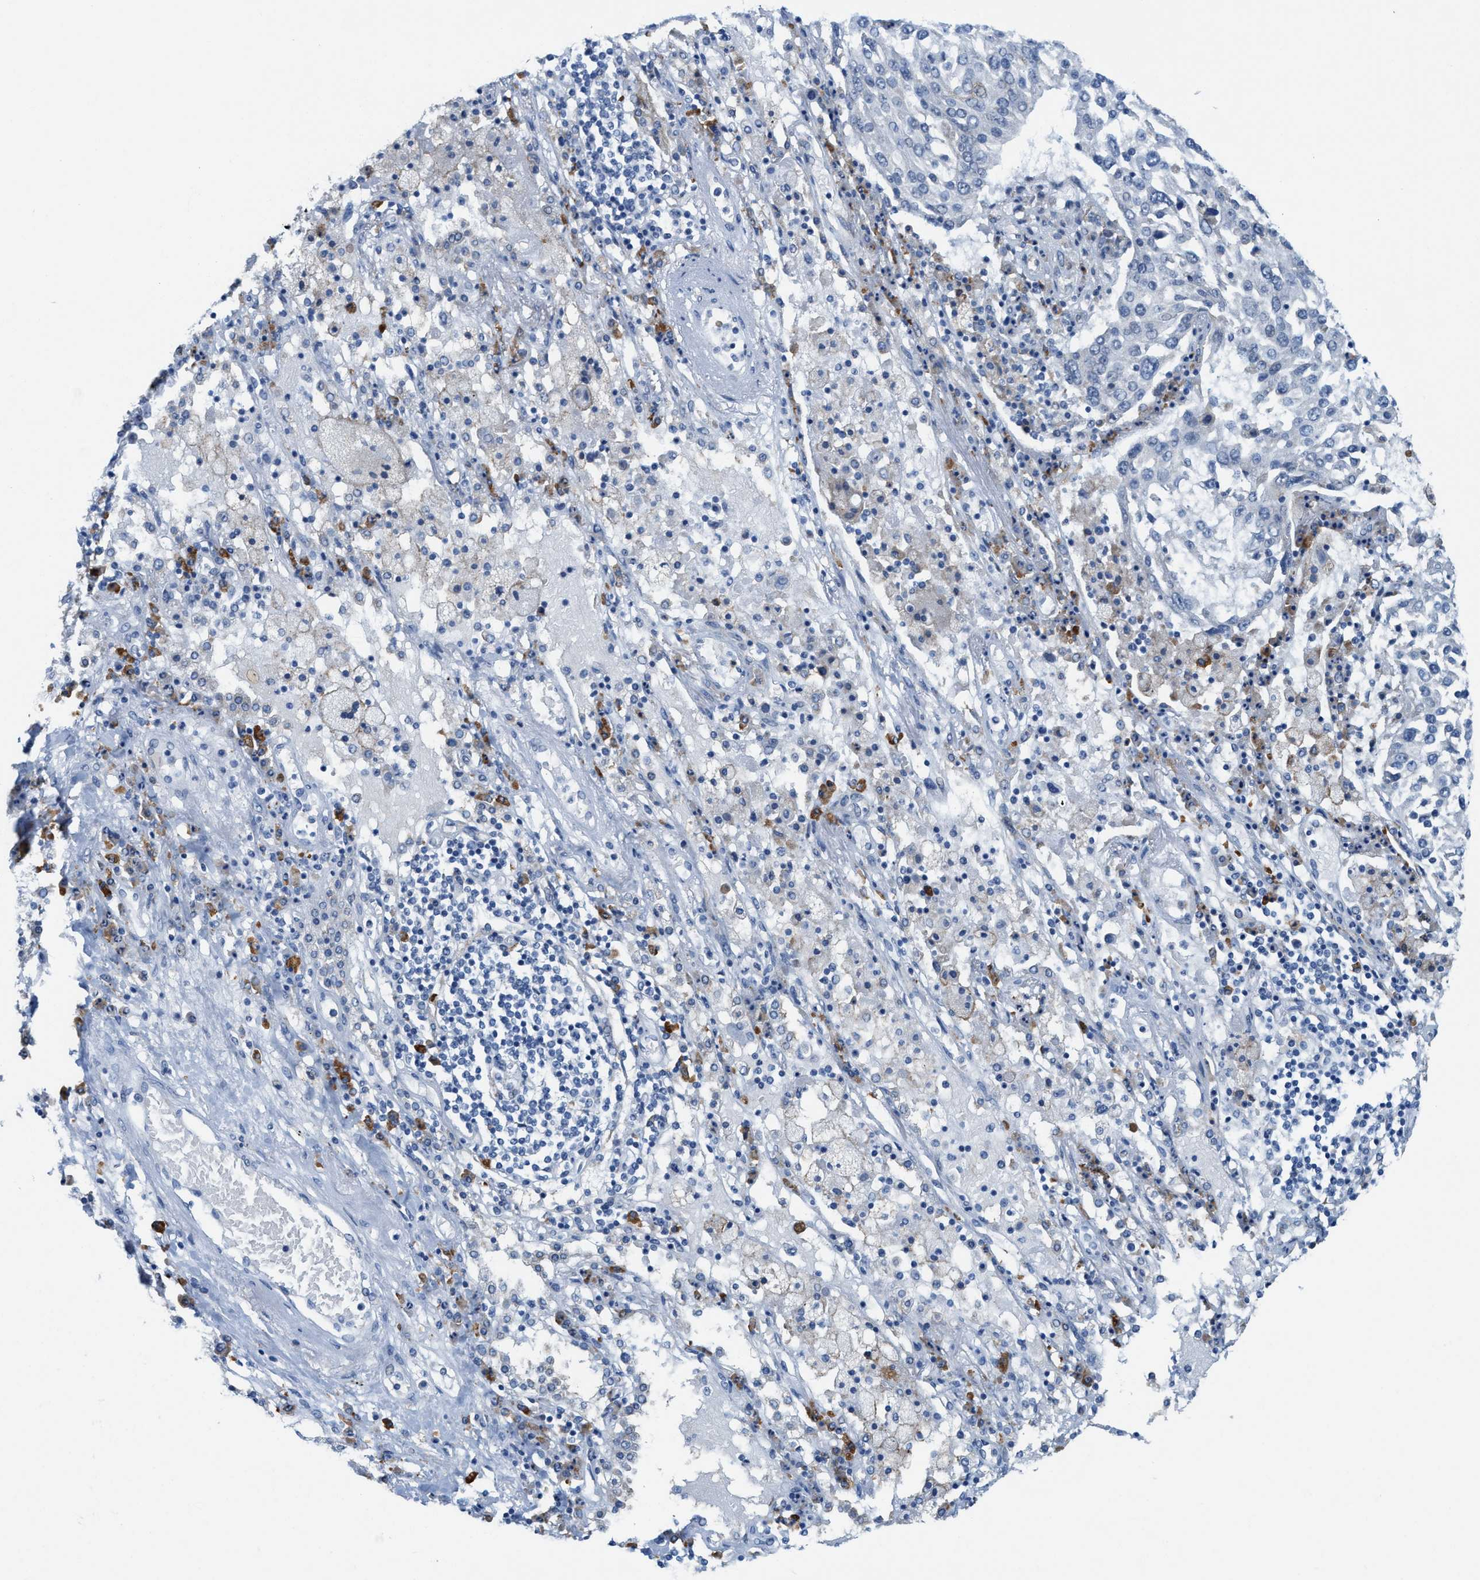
{"staining": {"intensity": "negative", "quantity": "none", "location": "none"}, "tissue": "lung cancer", "cell_type": "Tumor cells", "image_type": "cancer", "snomed": [{"axis": "morphology", "description": "Squamous cell carcinoma, NOS"}, {"axis": "topography", "description": "Lung"}], "caption": "IHC of human squamous cell carcinoma (lung) demonstrates no expression in tumor cells.", "gene": "KIFC3", "patient": {"sex": "male", "age": 65}}